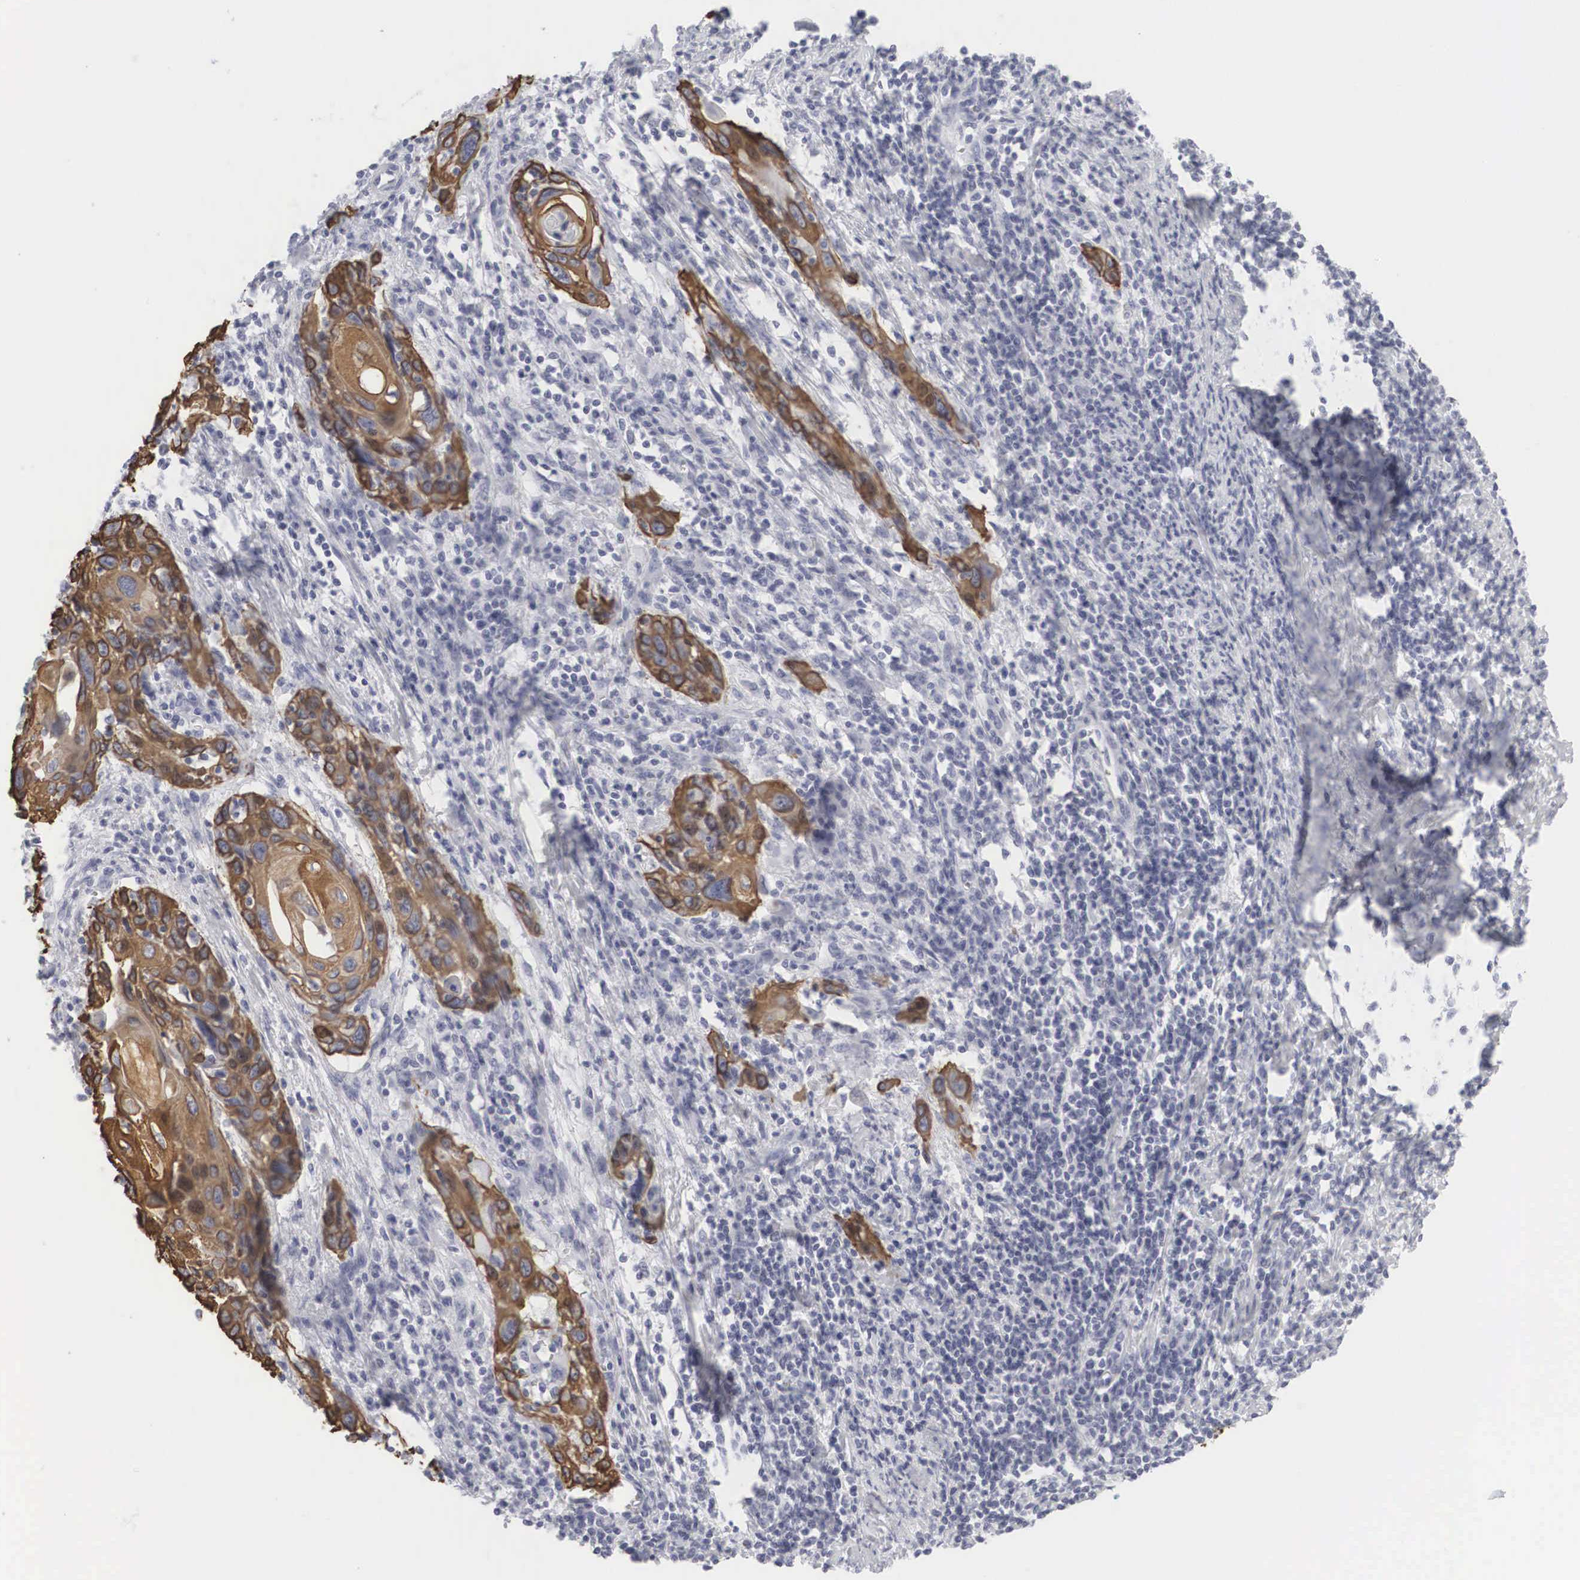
{"staining": {"intensity": "moderate", "quantity": ">75%", "location": "cytoplasmic/membranous"}, "tissue": "cervical cancer", "cell_type": "Tumor cells", "image_type": "cancer", "snomed": [{"axis": "morphology", "description": "Squamous cell carcinoma, NOS"}, {"axis": "topography", "description": "Cervix"}], "caption": "Immunohistochemical staining of squamous cell carcinoma (cervical) demonstrates moderate cytoplasmic/membranous protein expression in approximately >75% of tumor cells.", "gene": "KRT14", "patient": {"sex": "female", "age": 54}}